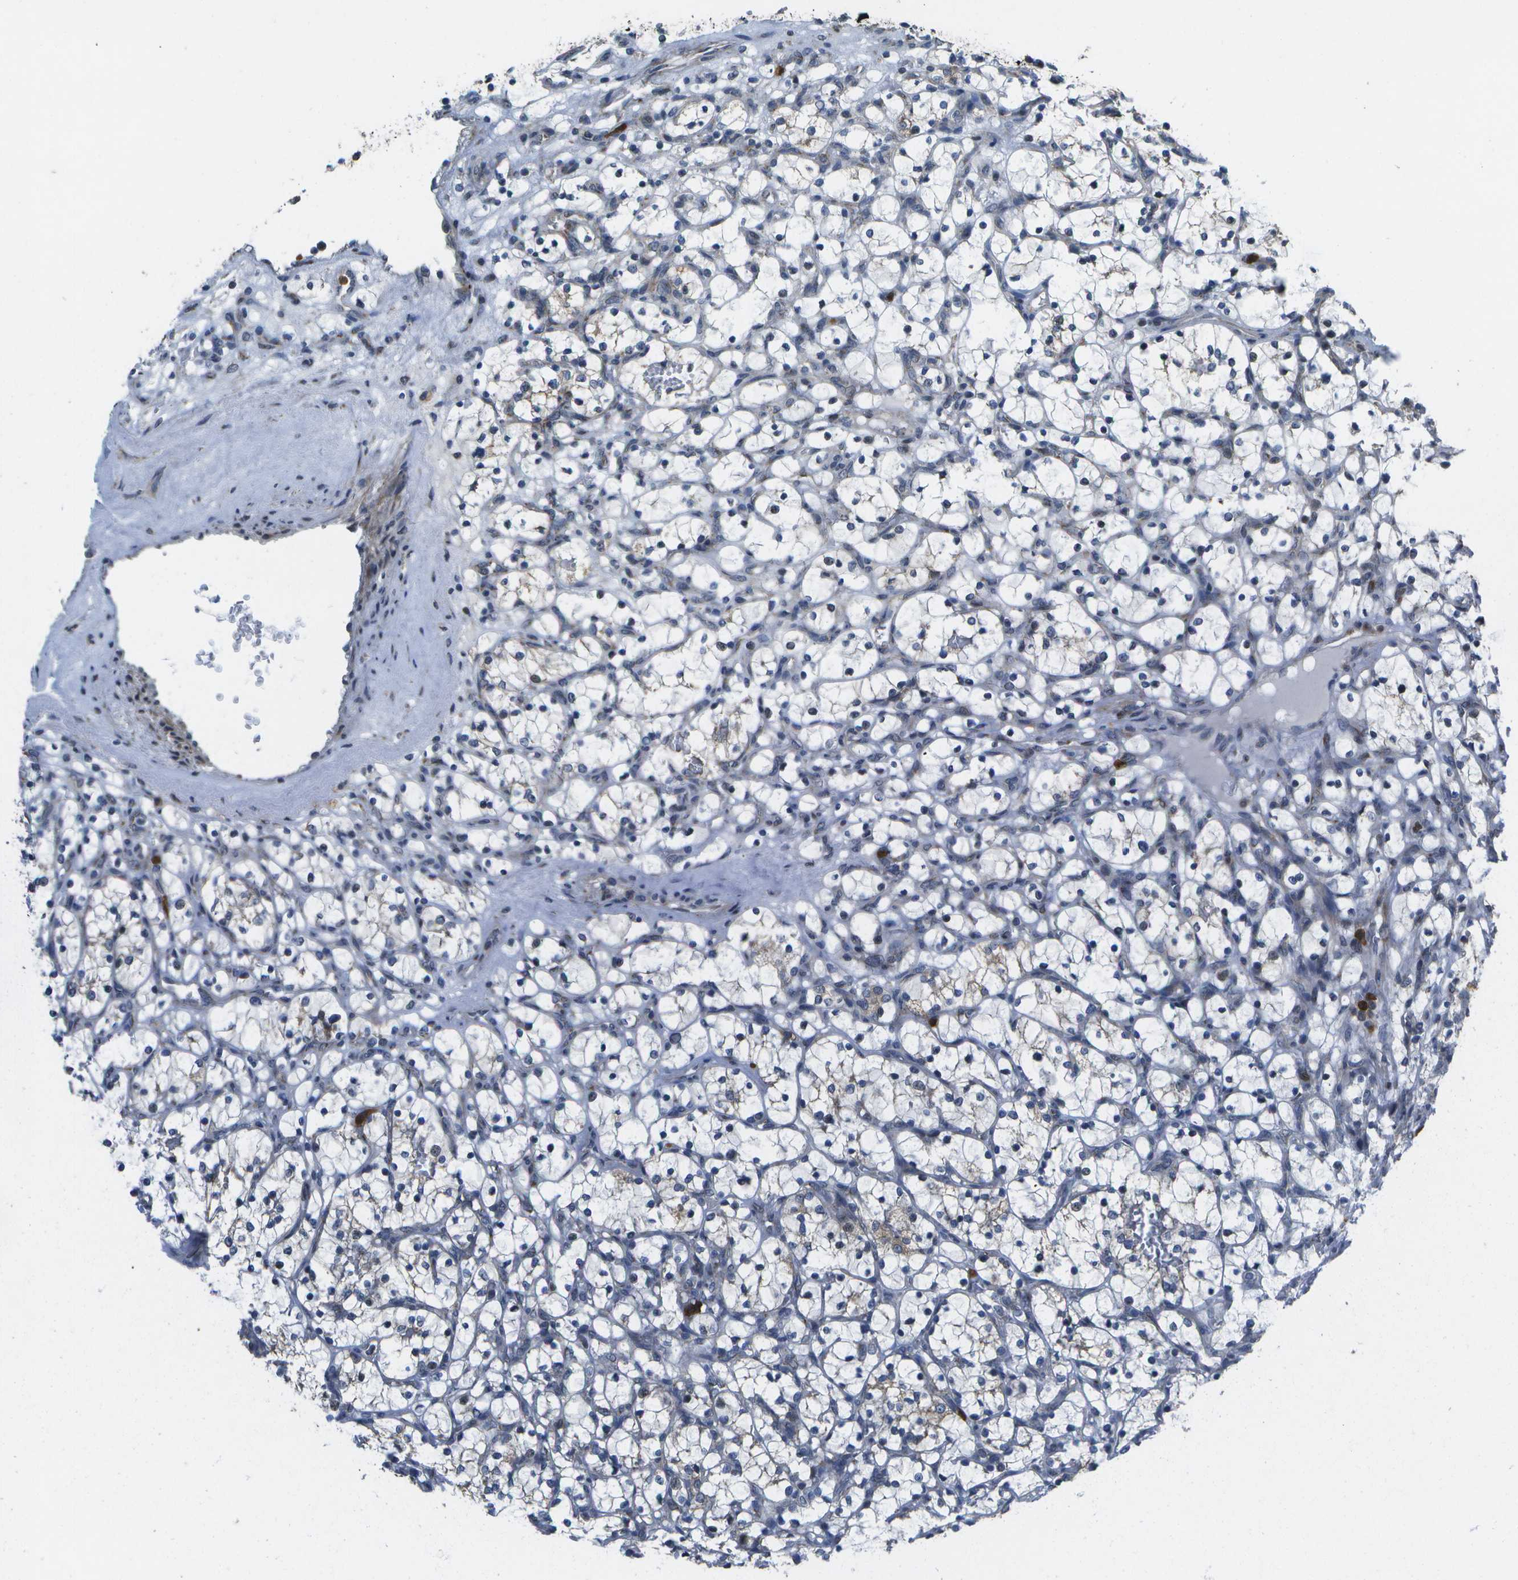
{"staining": {"intensity": "weak", "quantity": "<25%", "location": "cytoplasmic/membranous"}, "tissue": "renal cancer", "cell_type": "Tumor cells", "image_type": "cancer", "snomed": [{"axis": "morphology", "description": "Adenocarcinoma, NOS"}, {"axis": "topography", "description": "Kidney"}], "caption": "The micrograph shows no significant expression in tumor cells of adenocarcinoma (renal). (DAB (3,3'-diaminobenzidine) immunohistochemistry (IHC) with hematoxylin counter stain).", "gene": "GALNT15", "patient": {"sex": "female", "age": 69}}